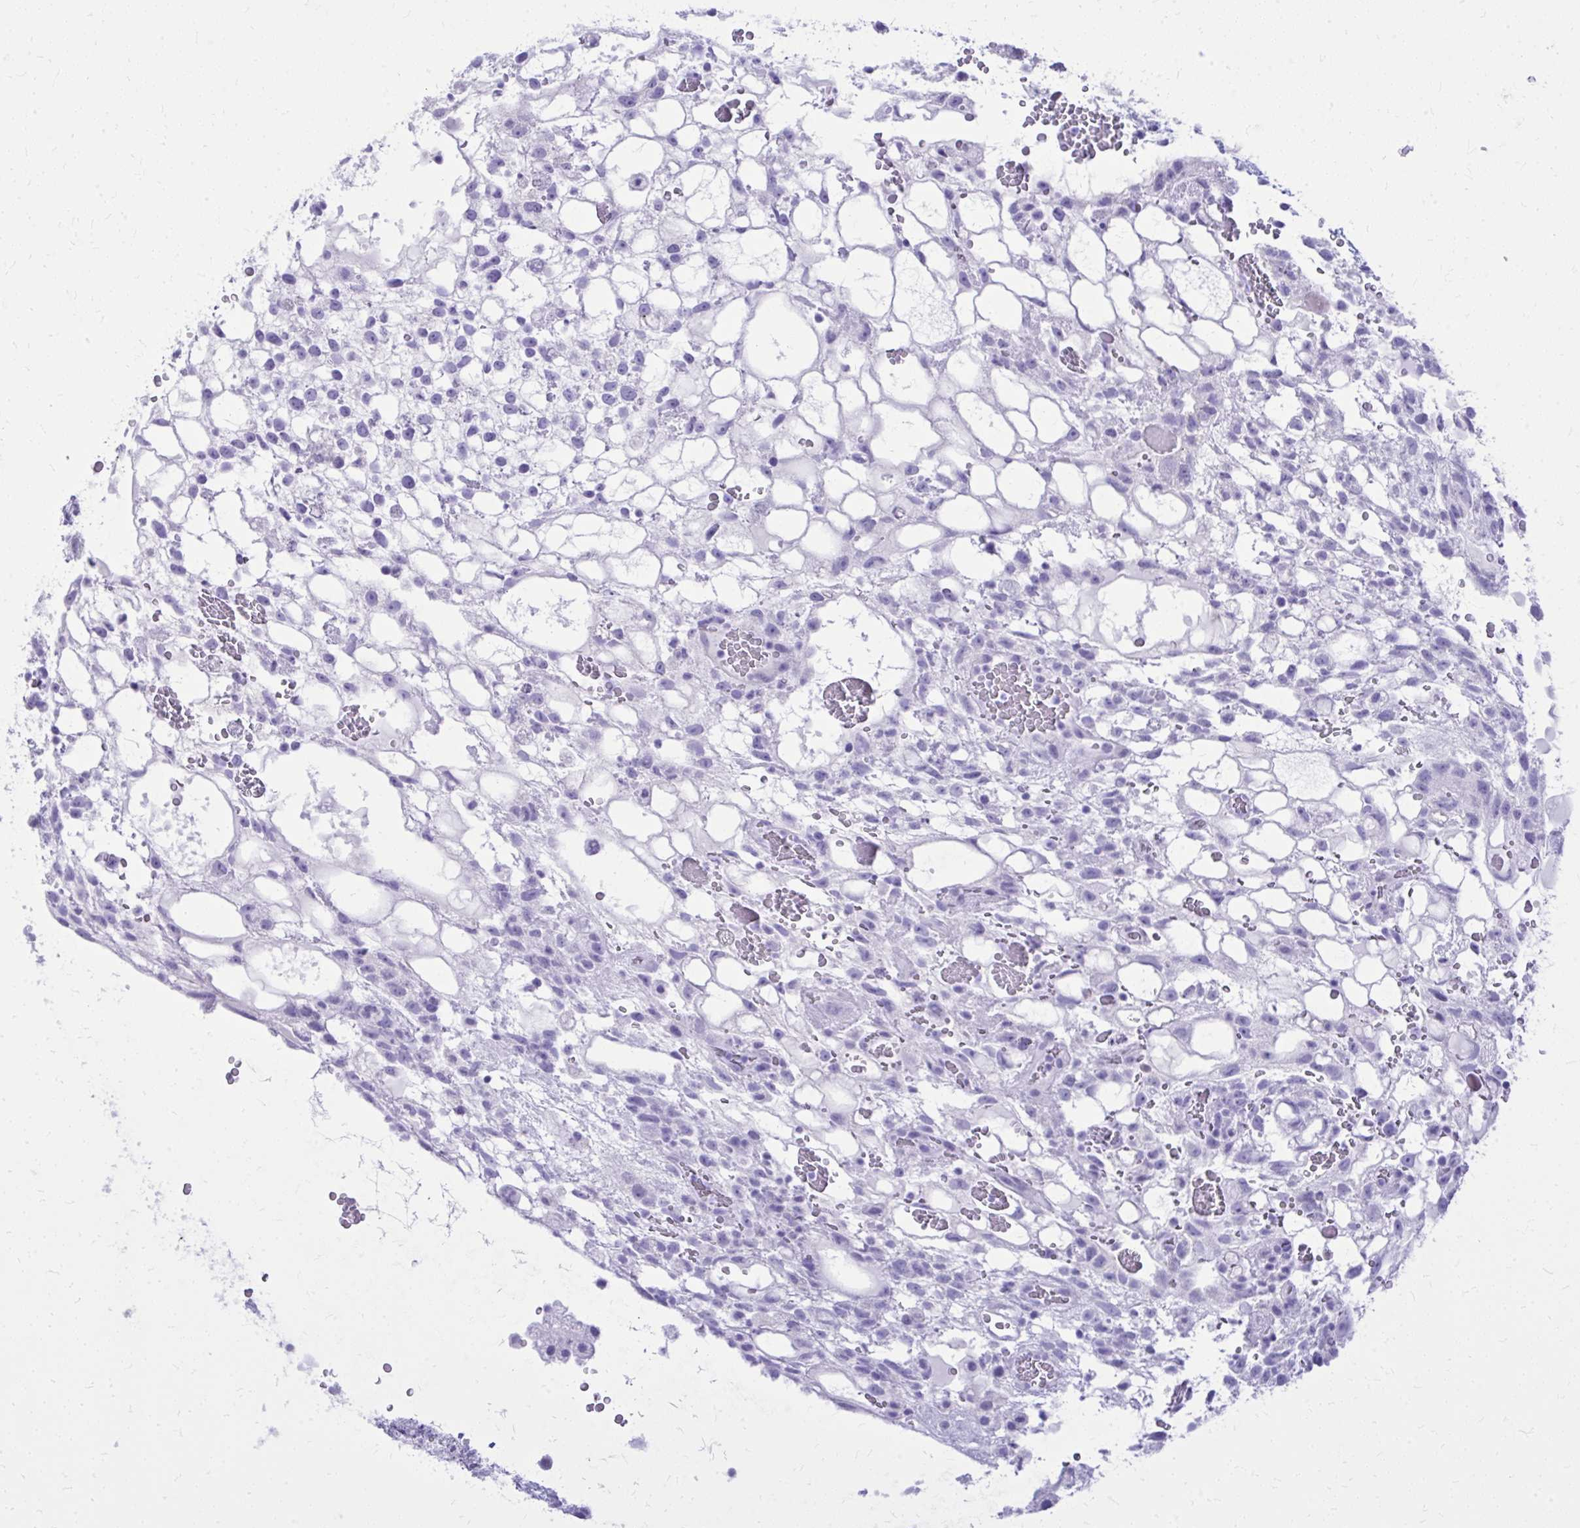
{"staining": {"intensity": "negative", "quantity": "none", "location": "none"}, "tissue": "testis cancer", "cell_type": "Tumor cells", "image_type": "cancer", "snomed": [{"axis": "morphology", "description": "Normal tissue, NOS"}, {"axis": "morphology", "description": "Carcinoma, Embryonal, NOS"}, {"axis": "topography", "description": "Testis"}], "caption": "Protein analysis of testis embryonal carcinoma exhibits no significant expression in tumor cells.", "gene": "BCL6B", "patient": {"sex": "male", "age": 32}}